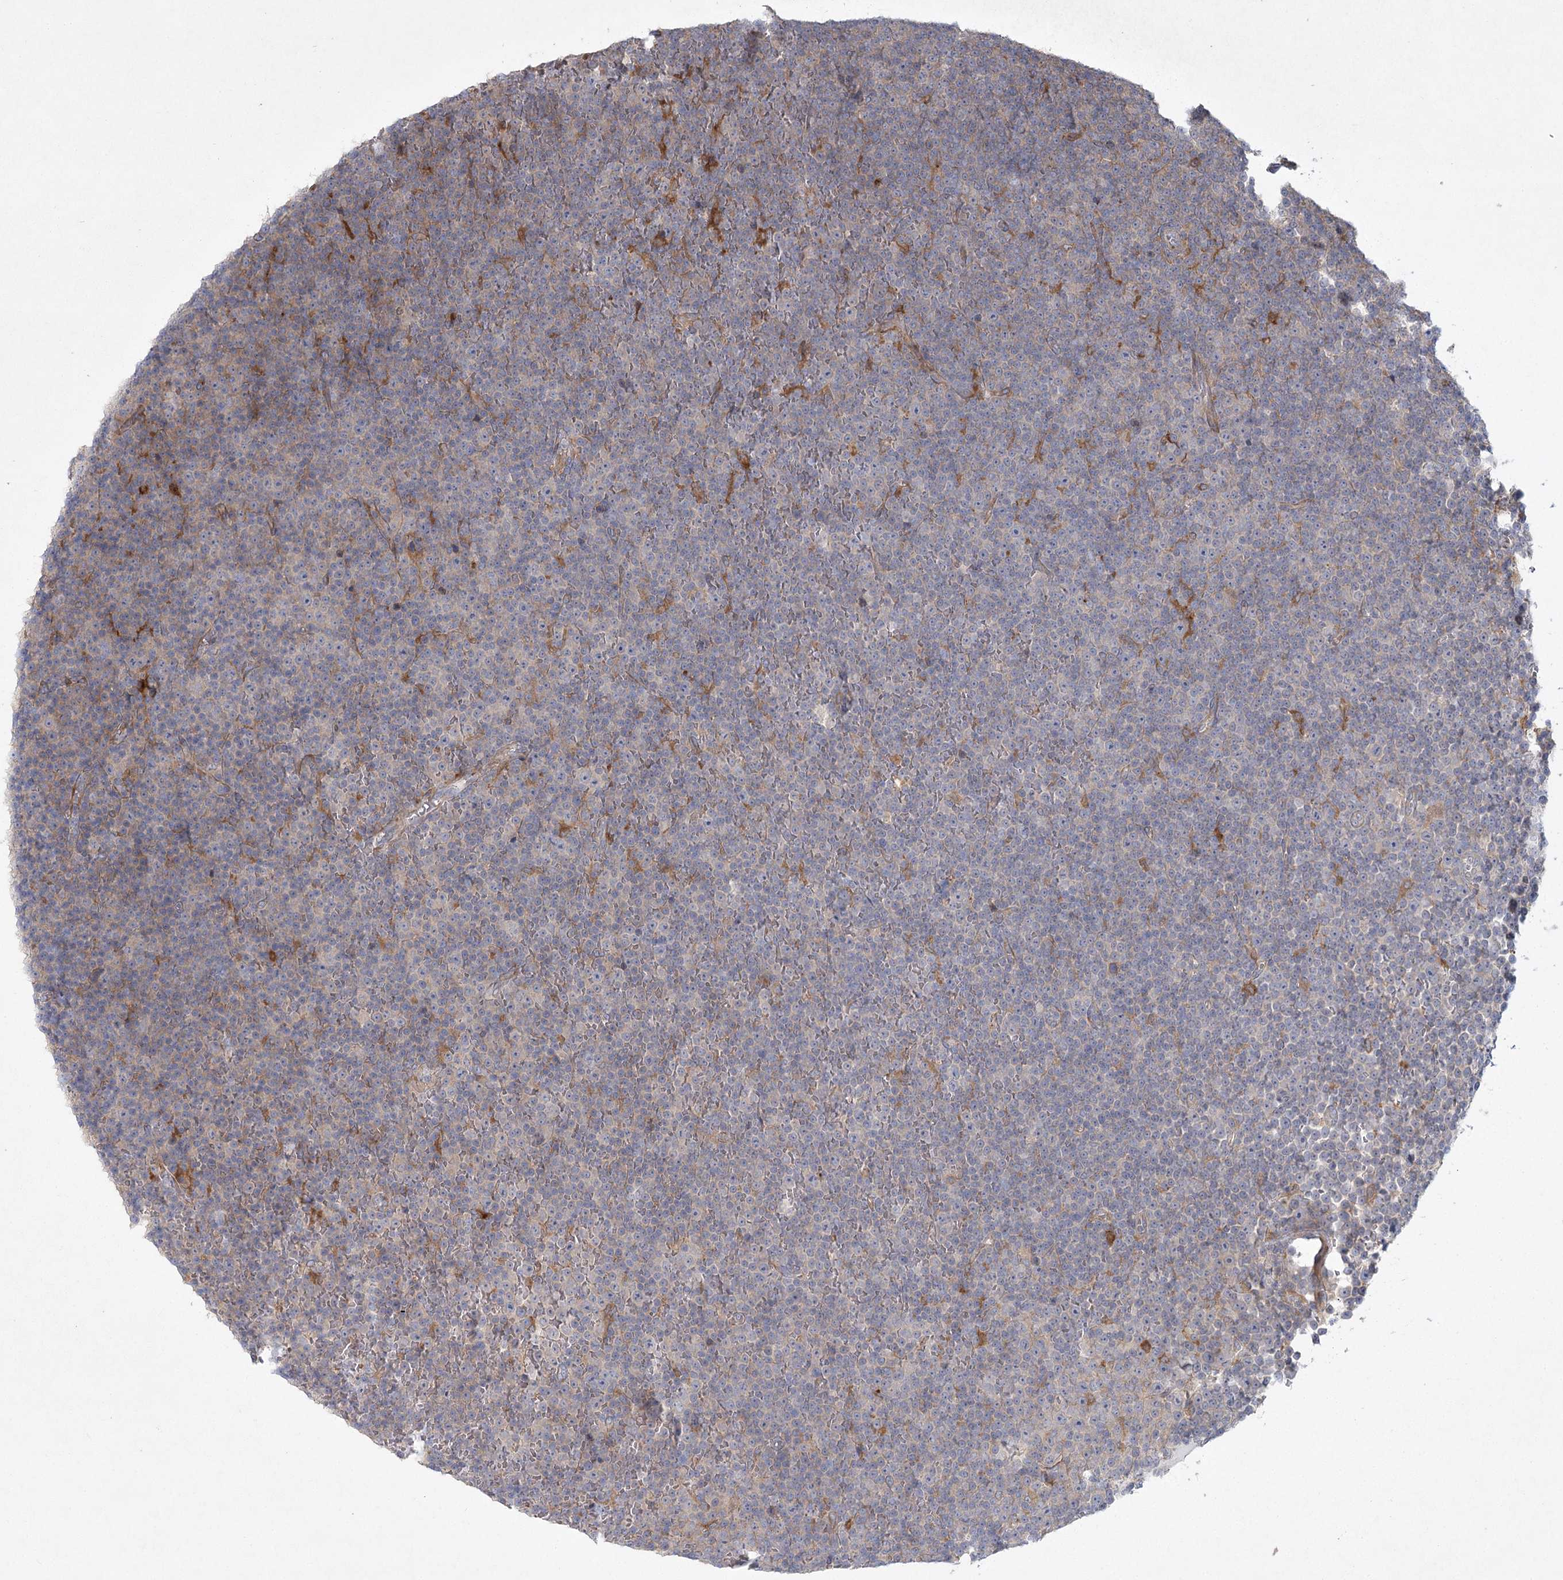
{"staining": {"intensity": "negative", "quantity": "none", "location": "none"}, "tissue": "lymphoma", "cell_type": "Tumor cells", "image_type": "cancer", "snomed": [{"axis": "morphology", "description": "Malignant lymphoma, non-Hodgkin's type, Low grade"}, {"axis": "topography", "description": "Lymph node"}], "caption": "An IHC photomicrograph of malignant lymphoma, non-Hodgkin's type (low-grade) is shown. There is no staining in tumor cells of malignant lymphoma, non-Hodgkin's type (low-grade).", "gene": "FAM110C", "patient": {"sex": "female", "age": 67}}